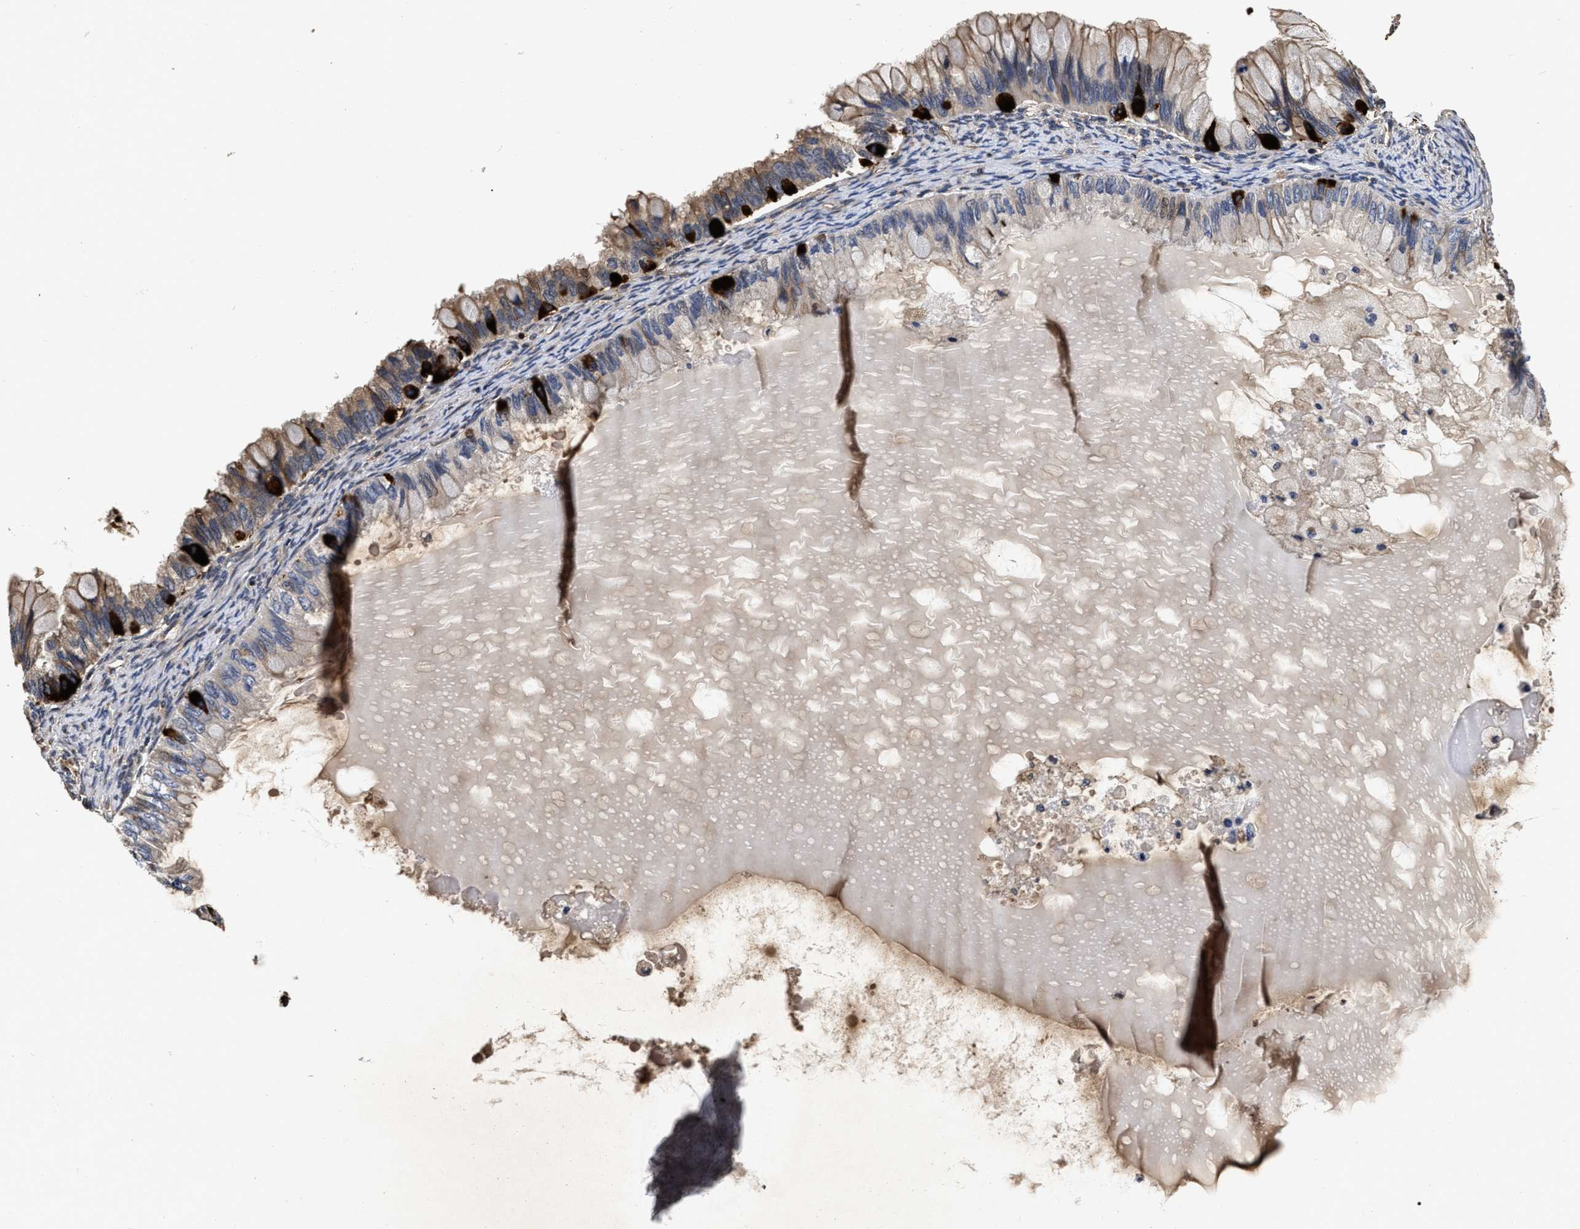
{"staining": {"intensity": "strong", "quantity": "<25%", "location": "cytoplasmic/membranous"}, "tissue": "ovarian cancer", "cell_type": "Tumor cells", "image_type": "cancer", "snomed": [{"axis": "morphology", "description": "Cystadenocarcinoma, mucinous, NOS"}, {"axis": "topography", "description": "Ovary"}], "caption": "An immunohistochemistry (IHC) photomicrograph of tumor tissue is shown. Protein staining in brown labels strong cytoplasmic/membranous positivity in ovarian mucinous cystadenocarcinoma within tumor cells.", "gene": "ABCG8", "patient": {"sex": "female", "age": 80}}